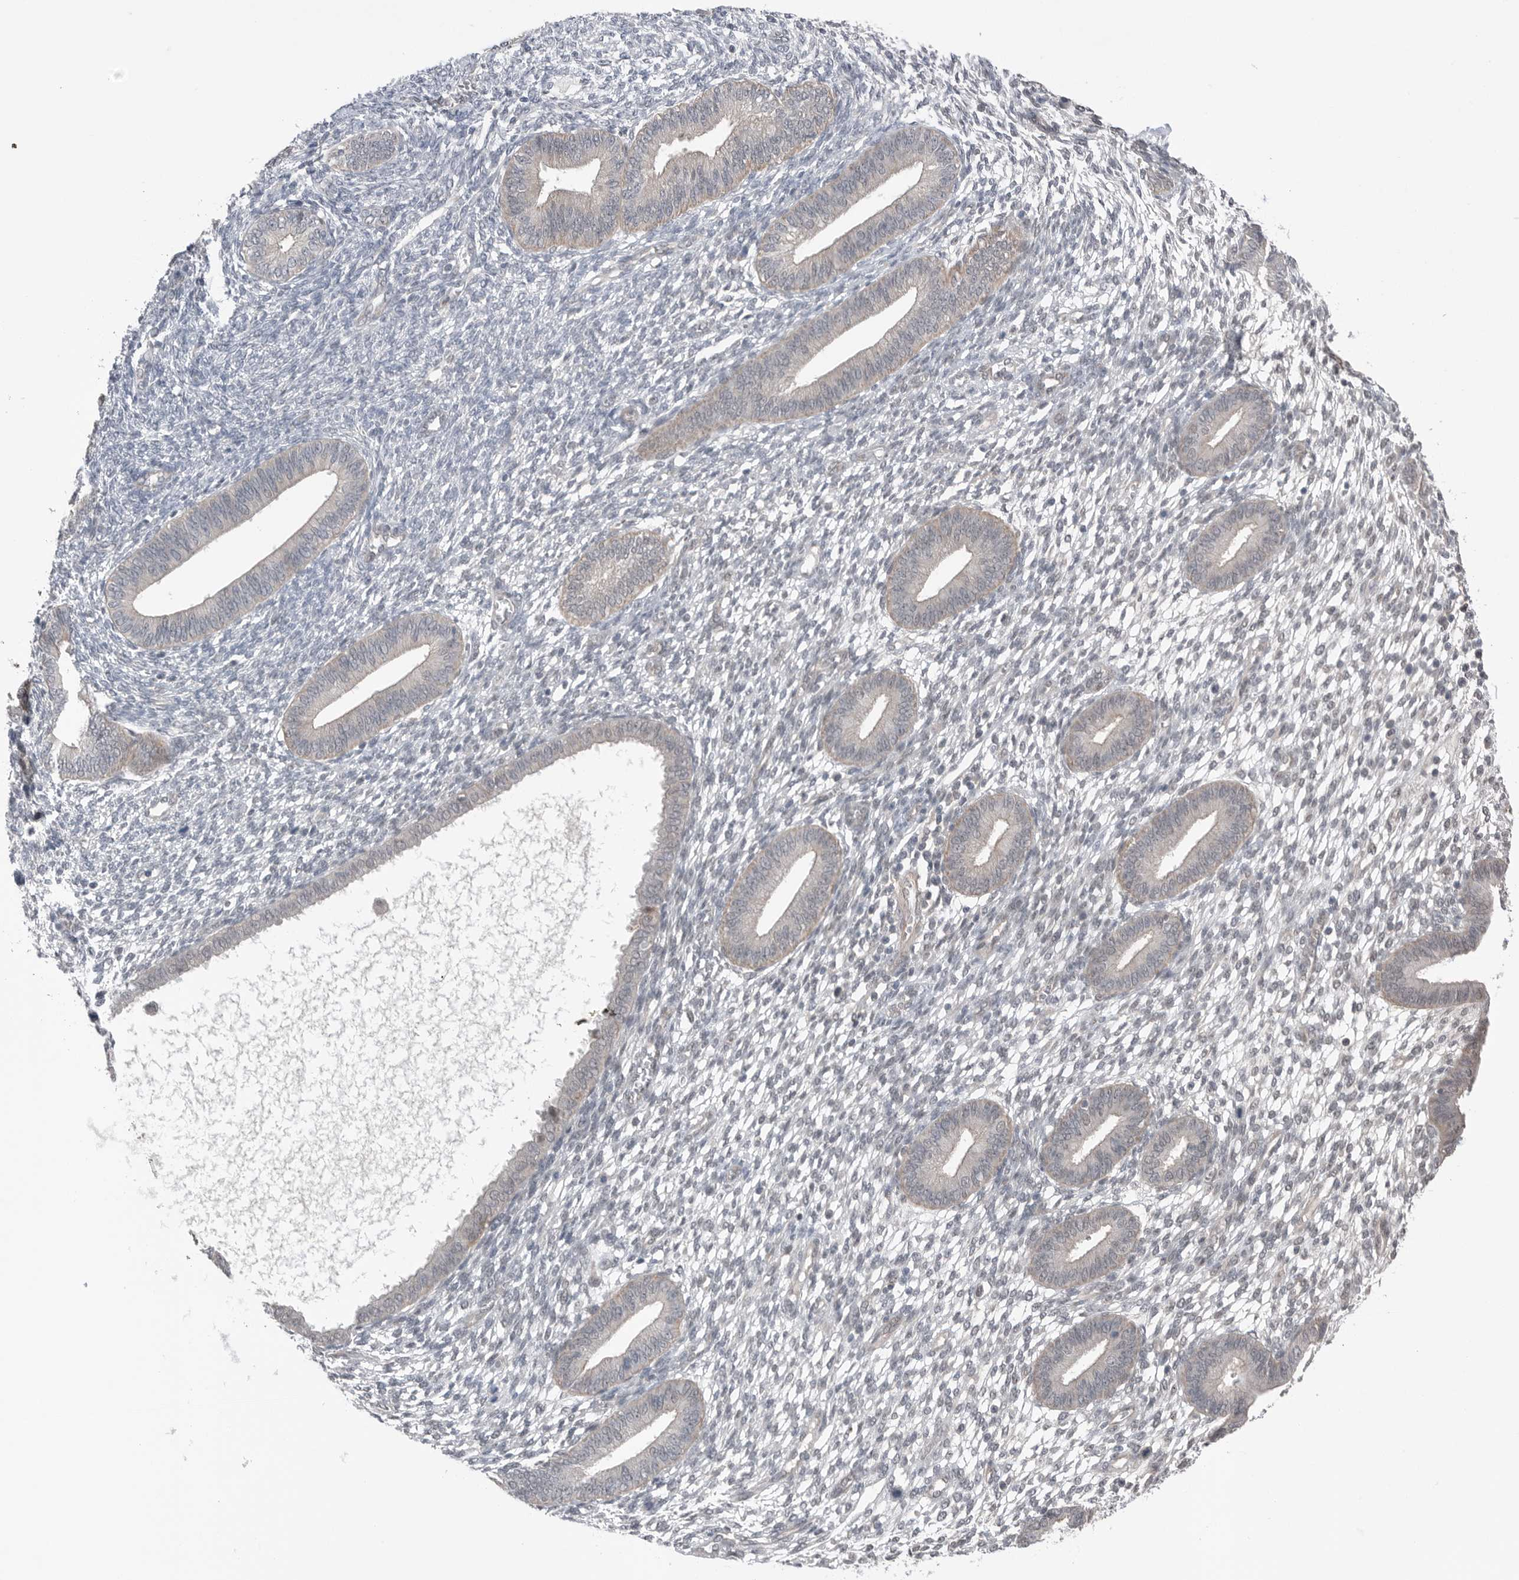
{"staining": {"intensity": "negative", "quantity": "none", "location": "none"}, "tissue": "endometrium", "cell_type": "Cells in endometrial stroma", "image_type": "normal", "snomed": [{"axis": "morphology", "description": "Normal tissue, NOS"}, {"axis": "topography", "description": "Endometrium"}], "caption": "This is an IHC photomicrograph of unremarkable endometrium. There is no staining in cells in endometrial stroma.", "gene": "NTAQ1", "patient": {"sex": "female", "age": 46}}